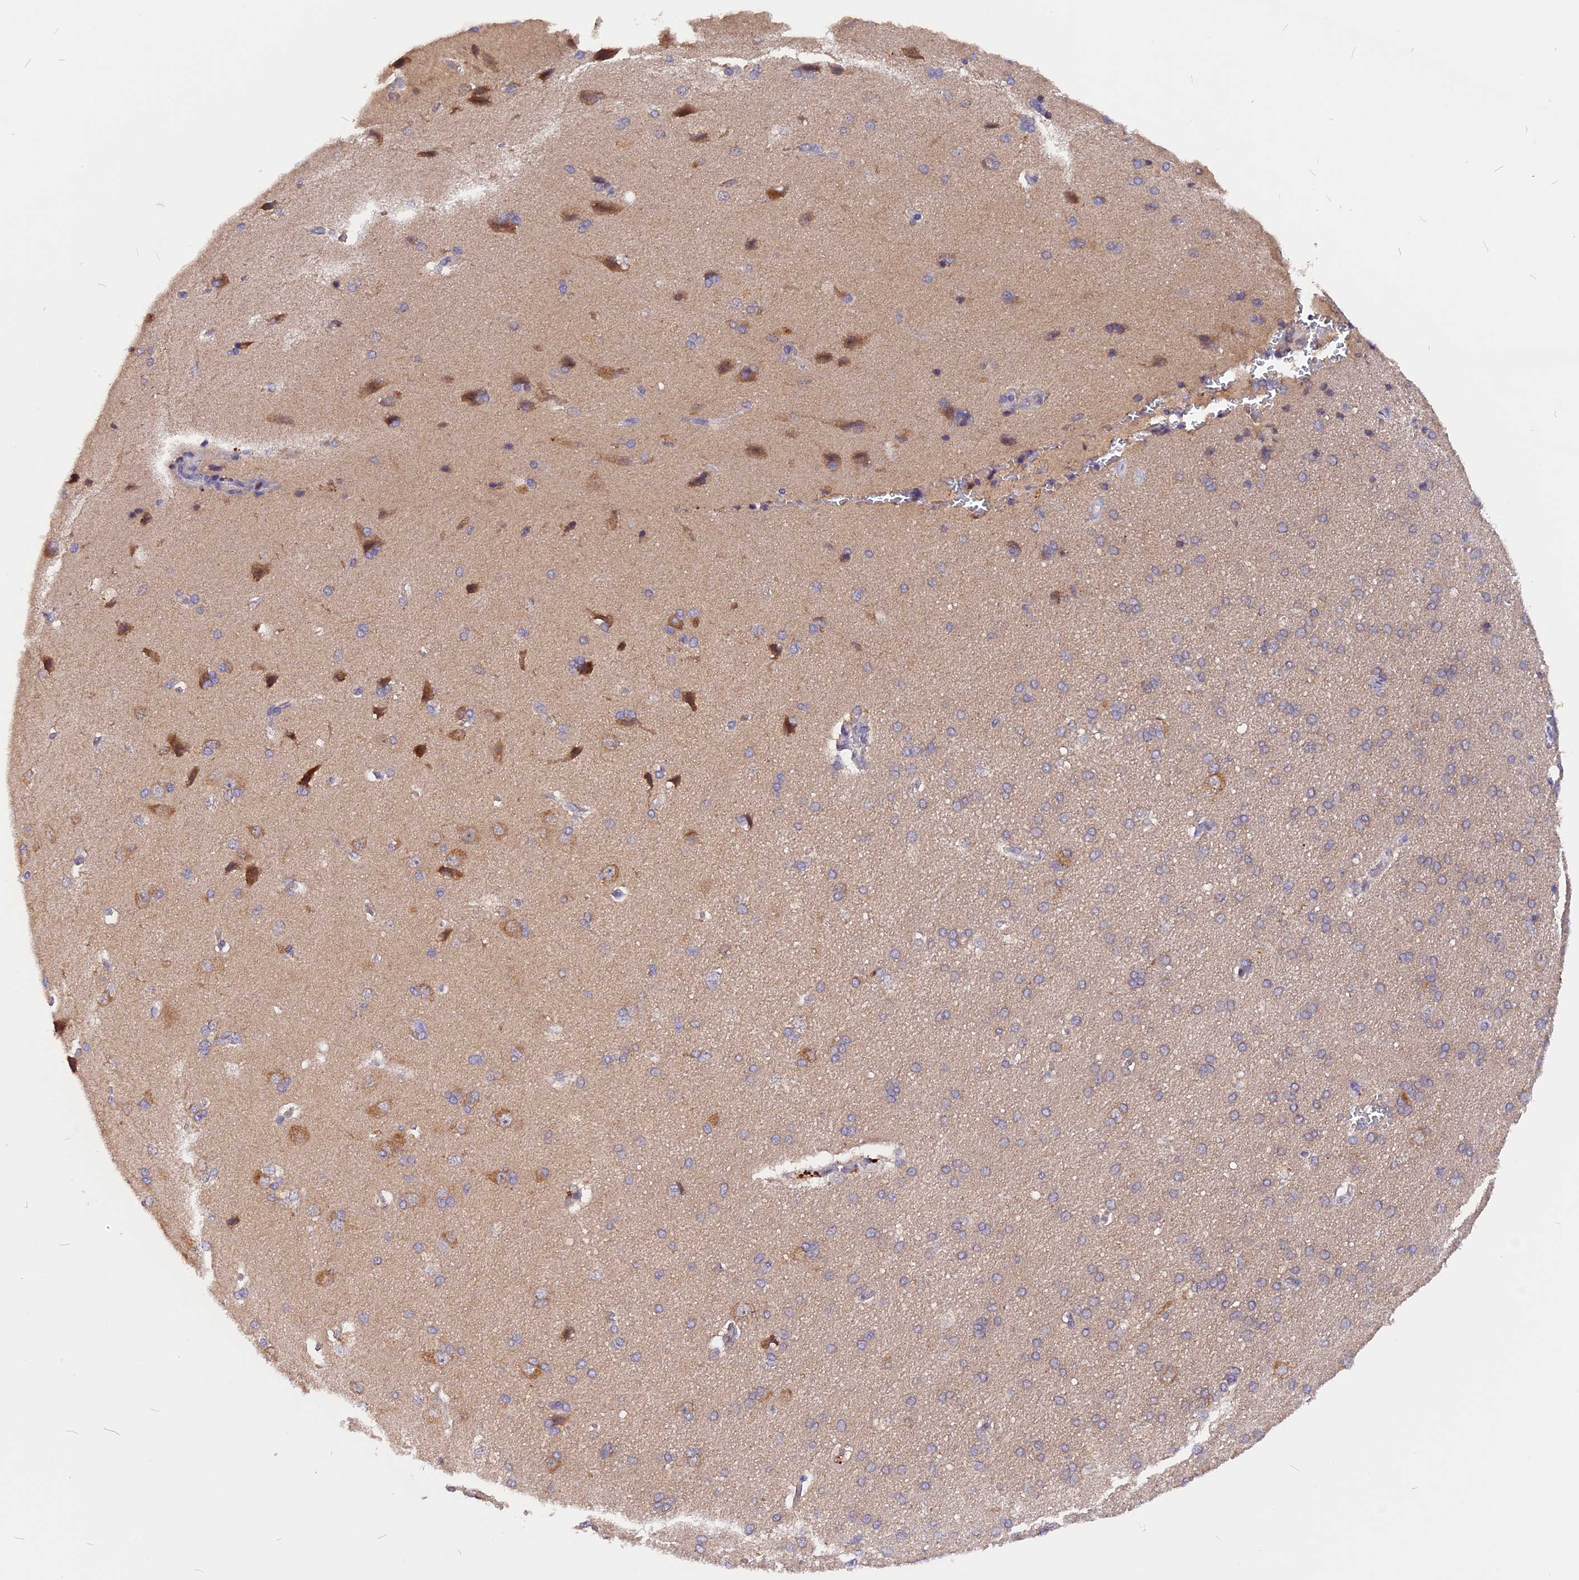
{"staining": {"intensity": "negative", "quantity": "none", "location": "none"}, "tissue": "cerebral cortex", "cell_type": "Endothelial cells", "image_type": "normal", "snomed": [{"axis": "morphology", "description": "Normal tissue, NOS"}, {"axis": "topography", "description": "Cerebral cortex"}], "caption": "This is a photomicrograph of immunohistochemistry staining of unremarkable cerebral cortex, which shows no positivity in endothelial cells.", "gene": "MARK4", "patient": {"sex": "male", "age": 62}}